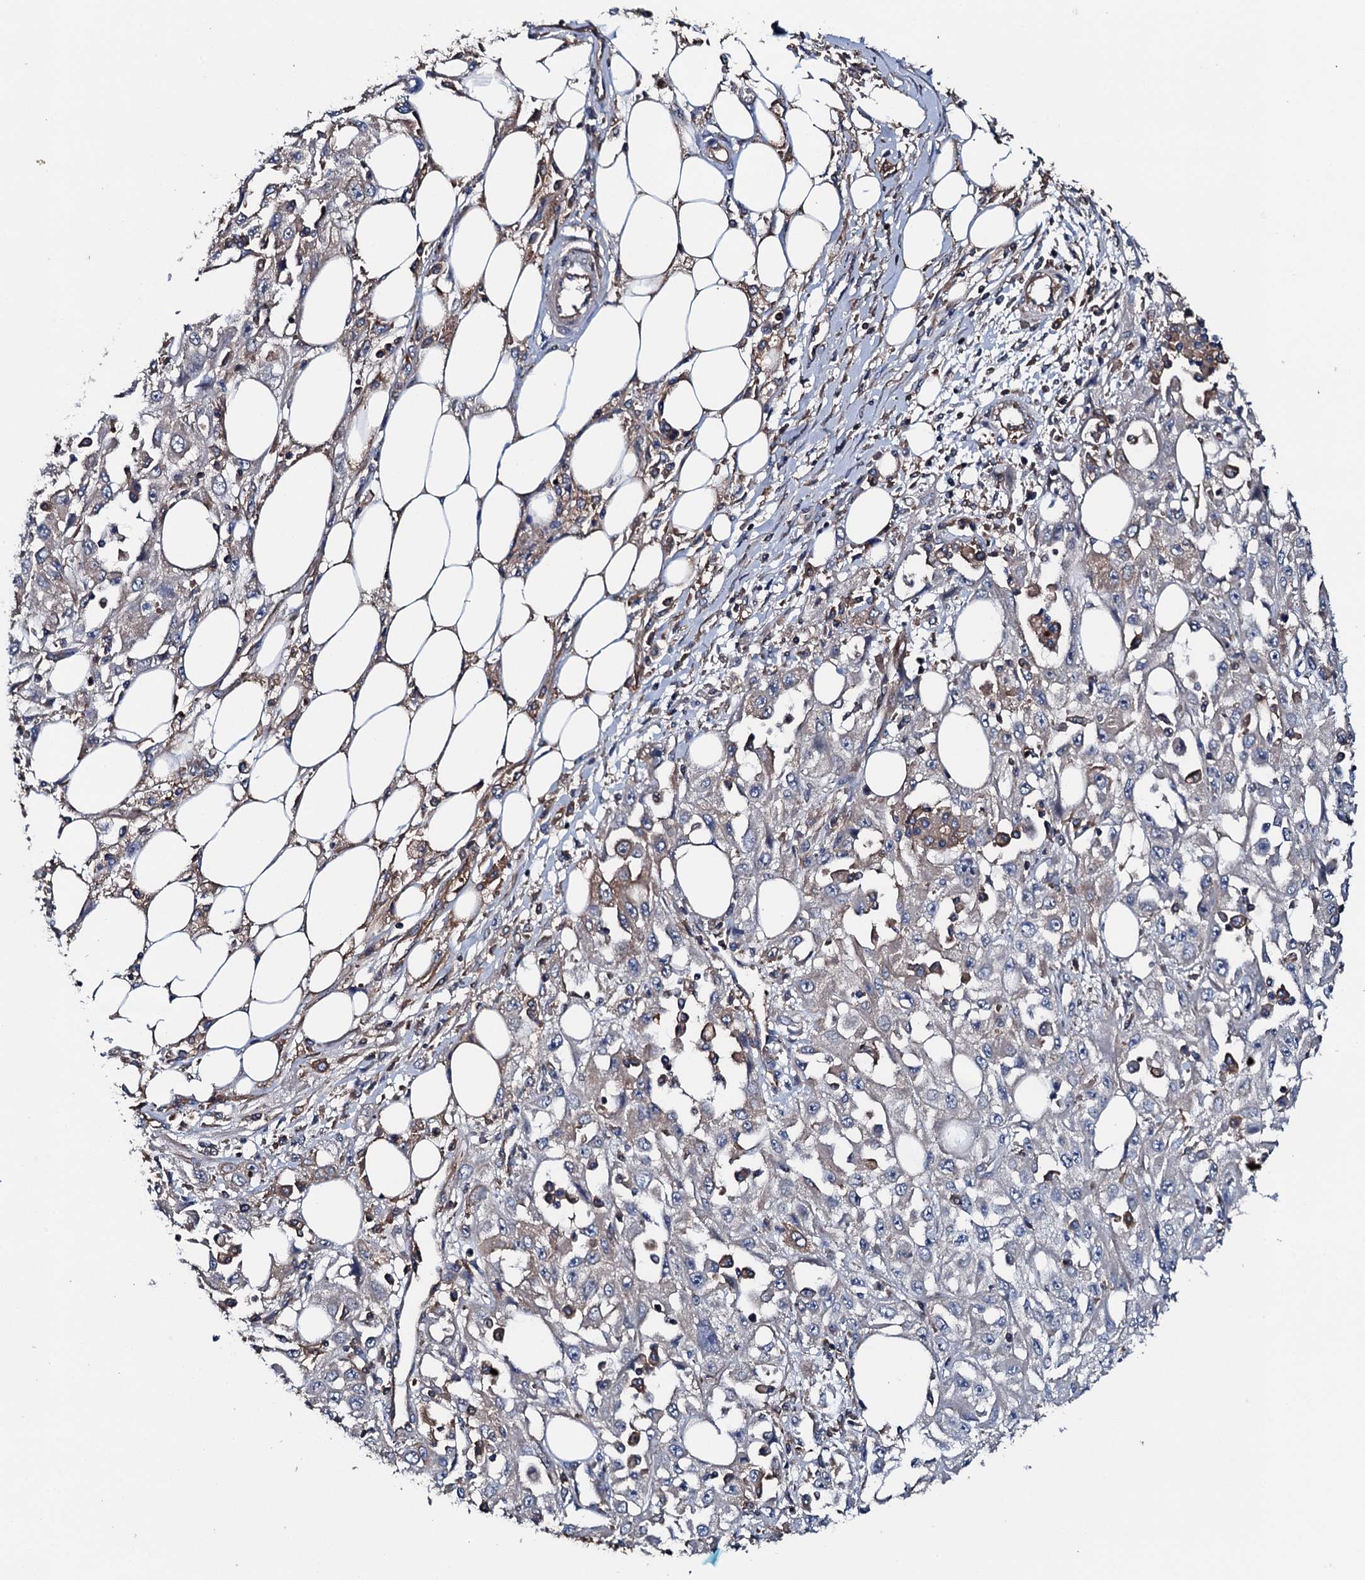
{"staining": {"intensity": "negative", "quantity": "none", "location": "none"}, "tissue": "skin cancer", "cell_type": "Tumor cells", "image_type": "cancer", "snomed": [{"axis": "morphology", "description": "Squamous cell carcinoma, NOS"}, {"axis": "morphology", "description": "Squamous cell carcinoma, metastatic, NOS"}, {"axis": "topography", "description": "Skin"}, {"axis": "topography", "description": "Lymph node"}], "caption": "Protein analysis of skin cancer (squamous cell carcinoma) demonstrates no significant positivity in tumor cells.", "gene": "NEK1", "patient": {"sex": "male", "age": 75}}